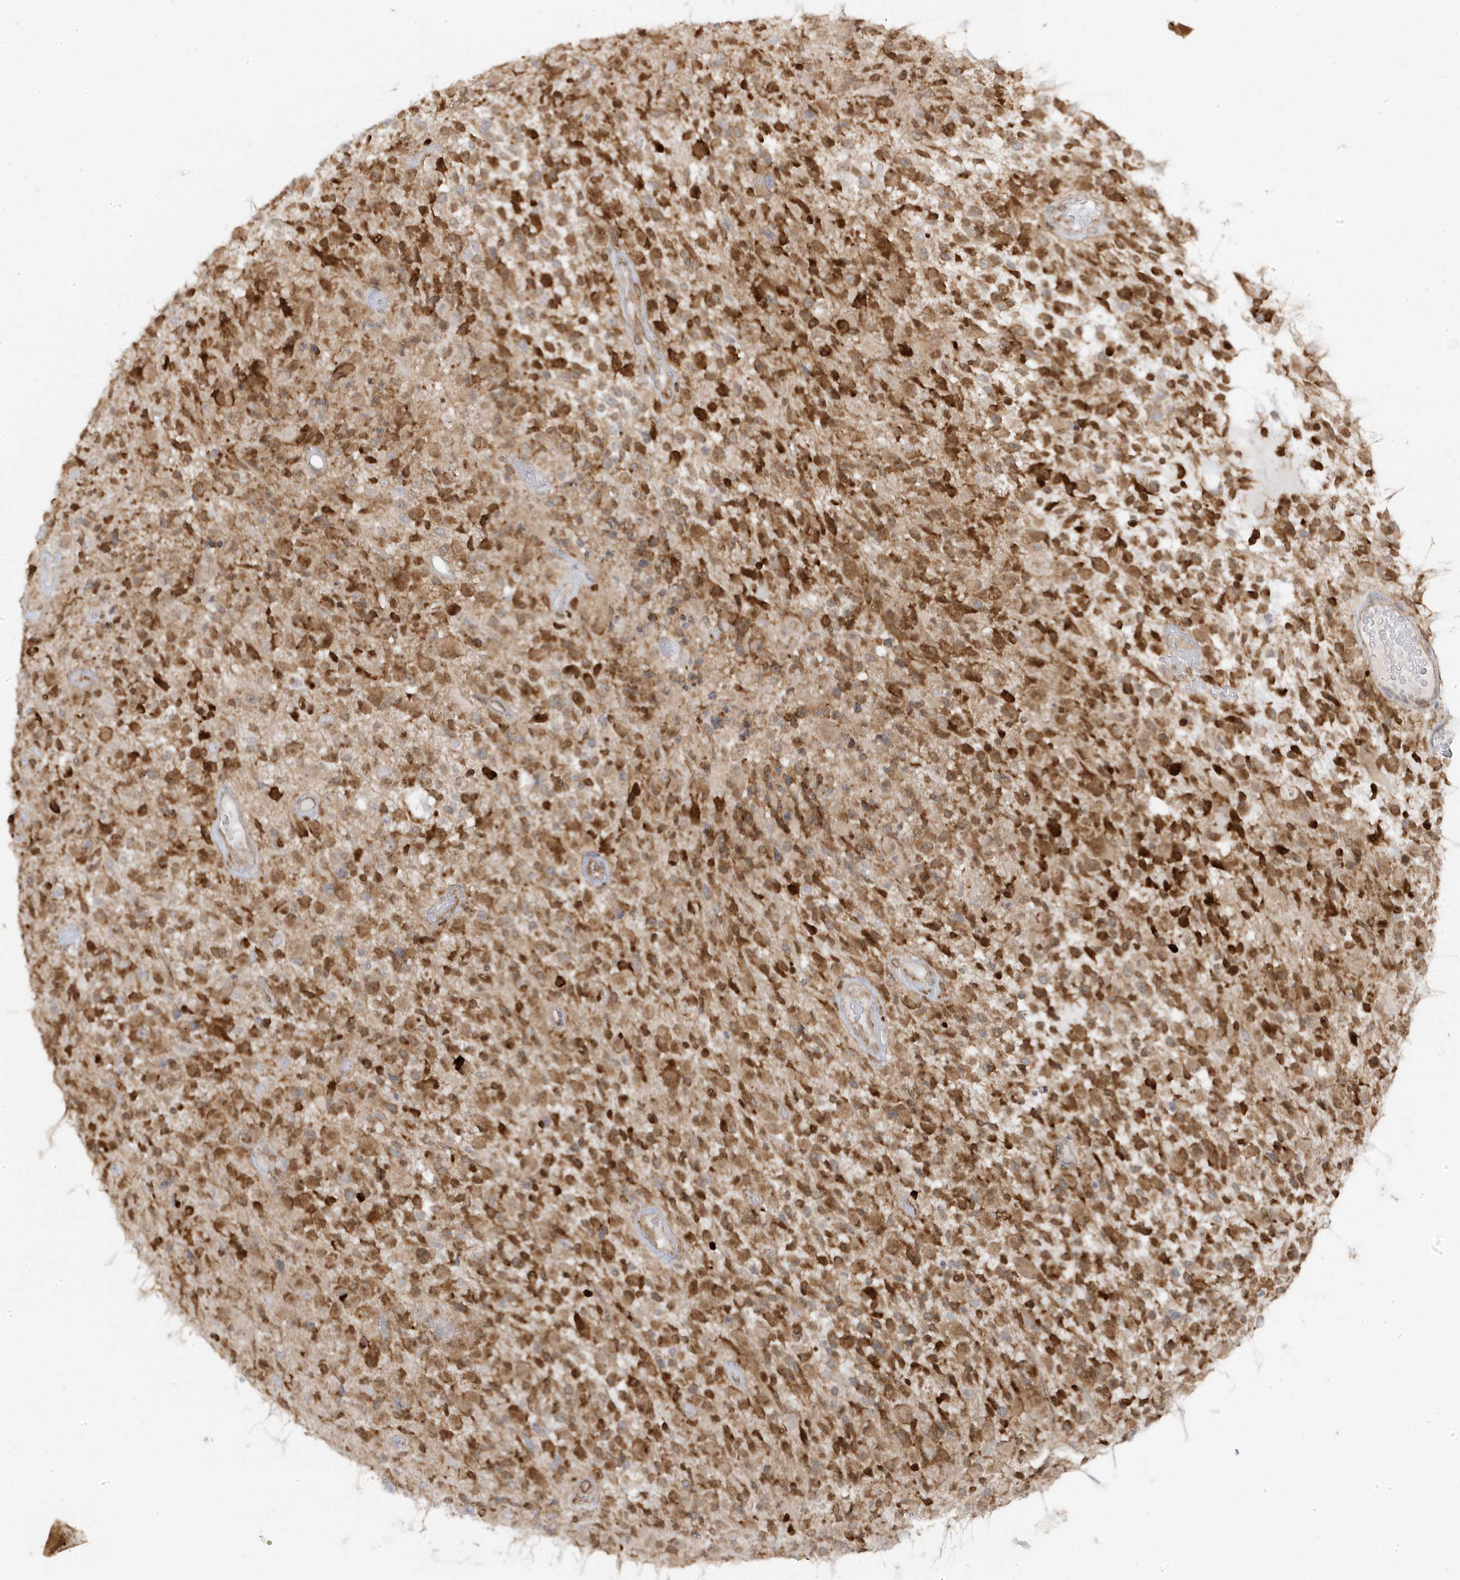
{"staining": {"intensity": "strong", "quantity": ">75%", "location": "cytoplasmic/membranous"}, "tissue": "glioma", "cell_type": "Tumor cells", "image_type": "cancer", "snomed": [{"axis": "morphology", "description": "Glioma, malignant, High grade"}, {"axis": "morphology", "description": "Glioblastoma, NOS"}, {"axis": "topography", "description": "Brain"}], "caption": "Immunohistochemical staining of glioma displays high levels of strong cytoplasmic/membranous staining in about >75% of tumor cells.", "gene": "ZNF654", "patient": {"sex": "male", "age": 60}}